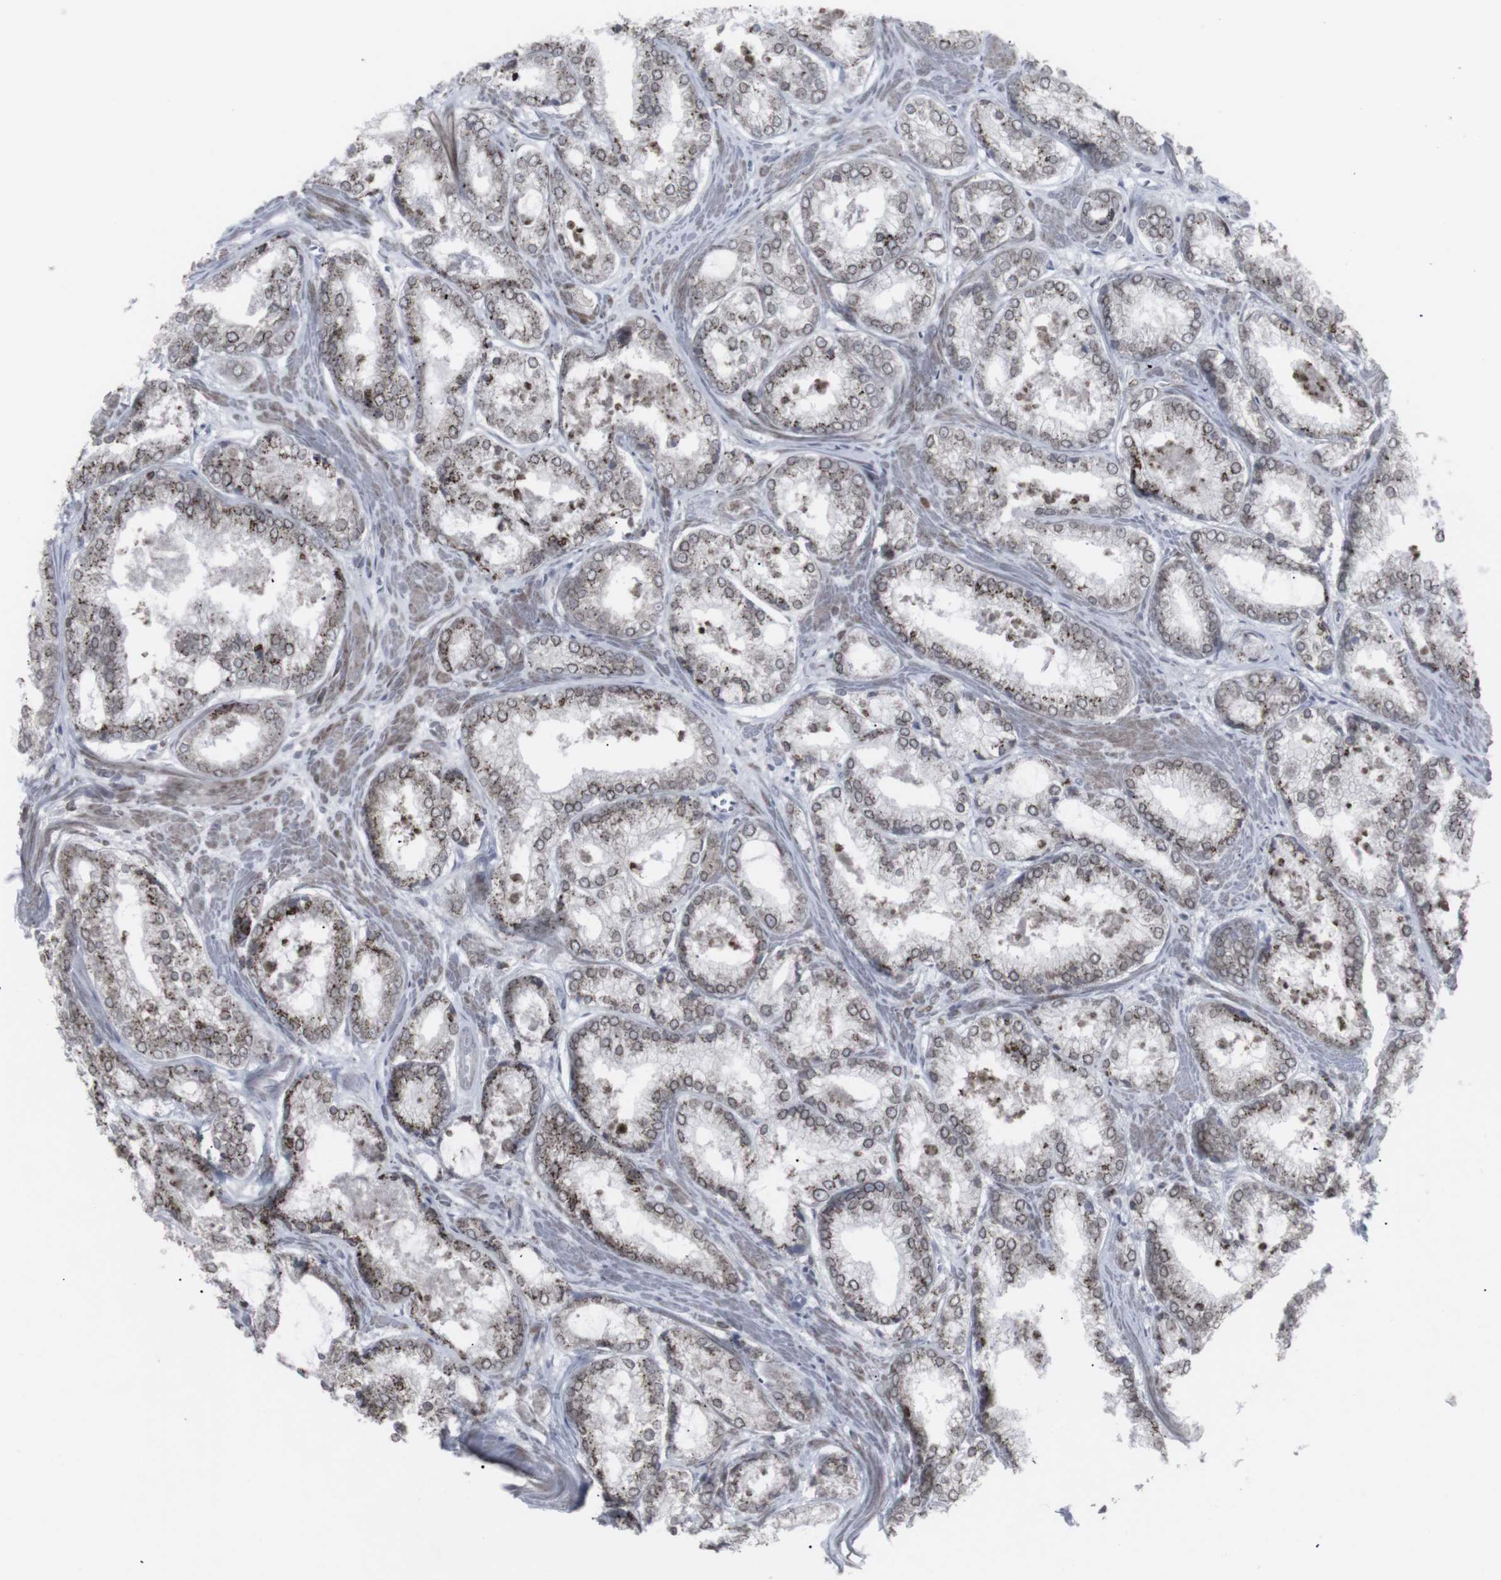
{"staining": {"intensity": "moderate", "quantity": ">75%", "location": "cytoplasmic/membranous,nuclear"}, "tissue": "prostate cancer", "cell_type": "Tumor cells", "image_type": "cancer", "snomed": [{"axis": "morphology", "description": "Adenocarcinoma, Low grade"}, {"axis": "topography", "description": "Prostate"}], "caption": "Human prostate low-grade adenocarcinoma stained with a protein marker exhibits moderate staining in tumor cells.", "gene": "APOBEC2", "patient": {"sex": "male", "age": 64}}